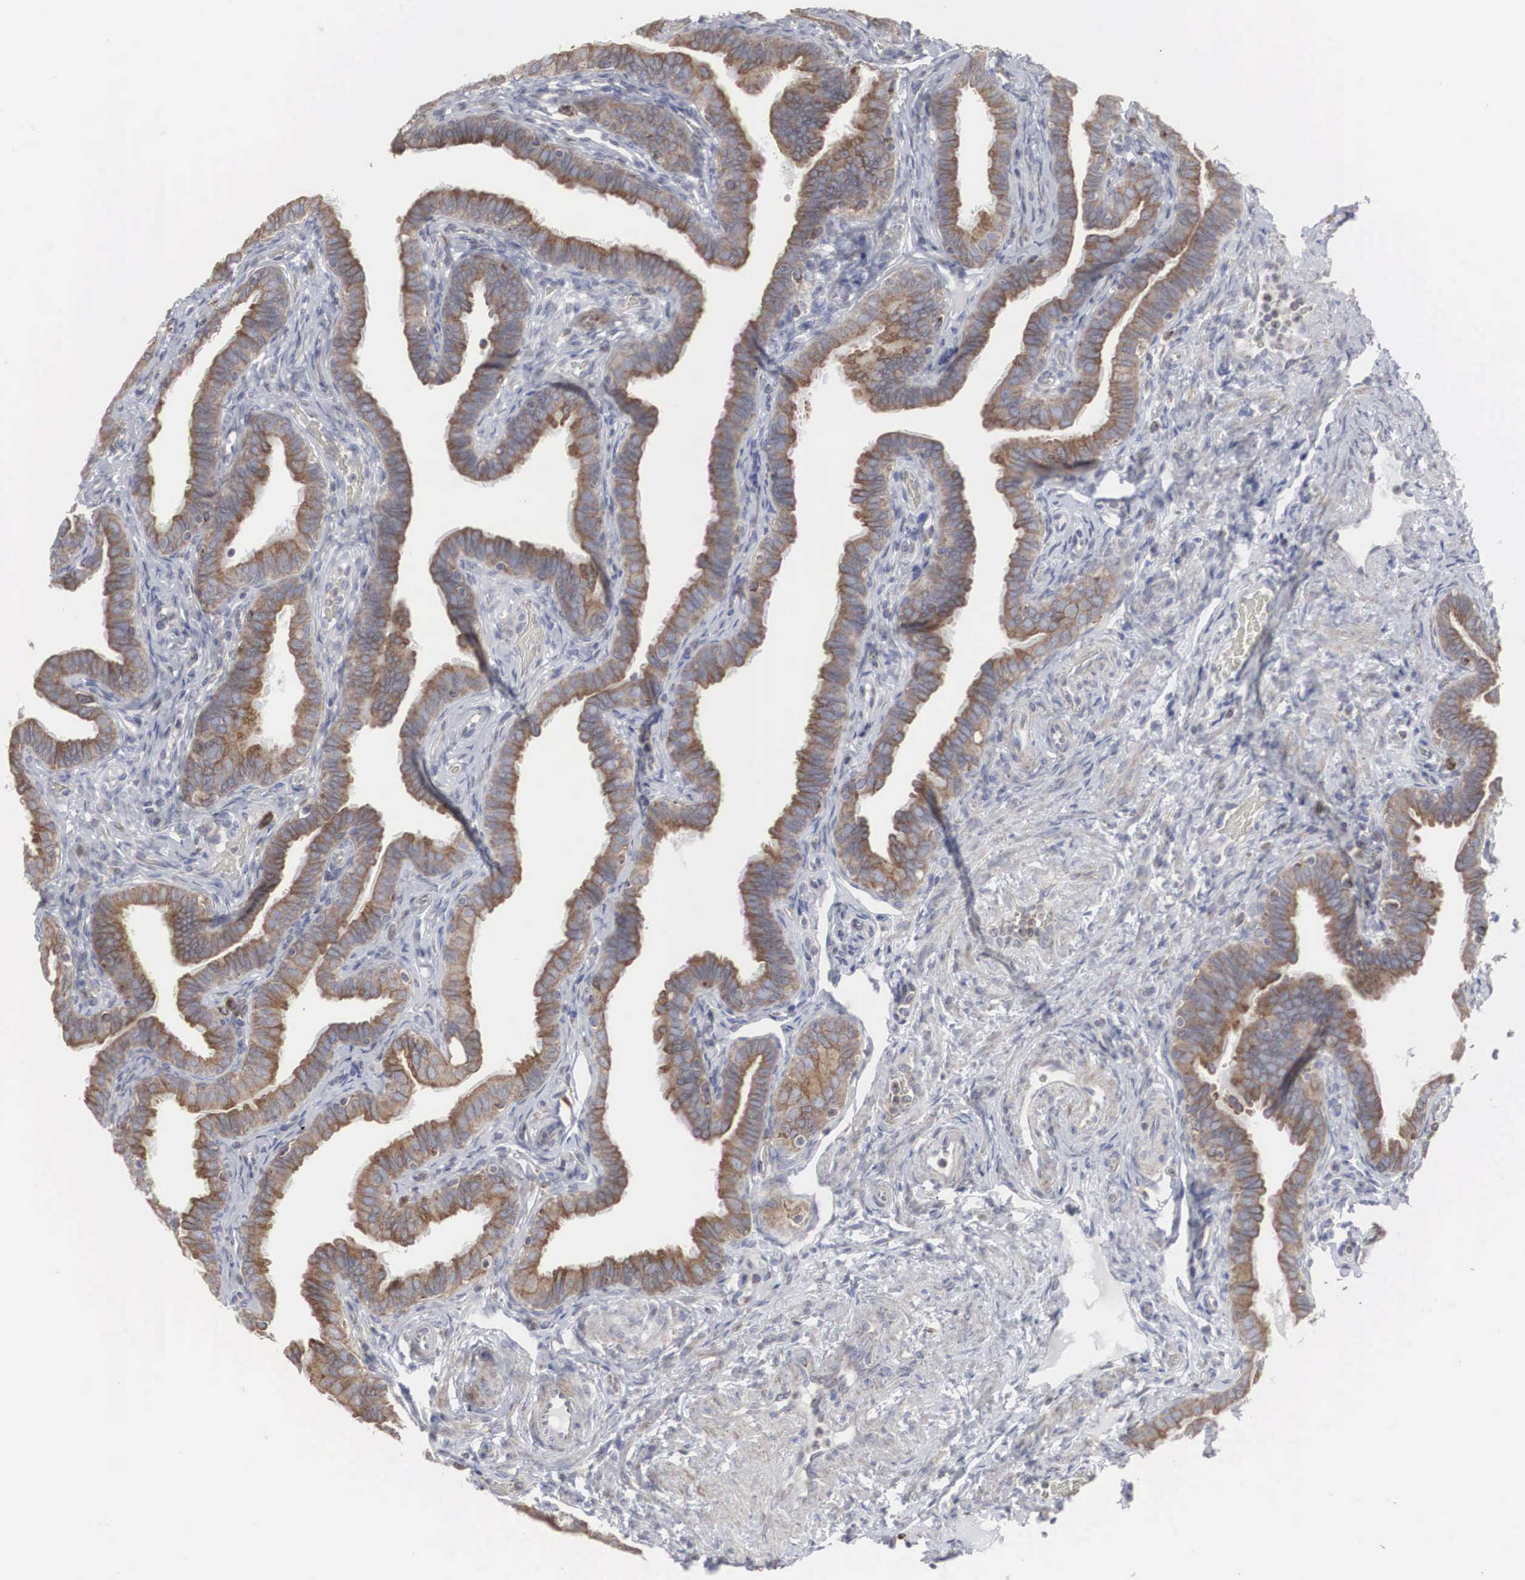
{"staining": {"intensity": "moderate", "quantity": ">75%", "location": "cytoplasmic/membranous"}, "tissue": "fallopian tube", "cell_type": "Glandular cells", "image_type": "normal", "snomed": [{"axis": "morphology", "description": "Normal tissue, NOS"}, {"axis": "topography", "description": "Fallopian tube"}], "caption": "The photomicrograph shows a brown stain indicating the presence of a protein in the cytoplasmic/membranous of glandular cells in fallopian tube. (IHC, brightfield microscopy, high magnification).", "gene": "CTAGE15", "patient": {"sex": "female", "age": 38}}